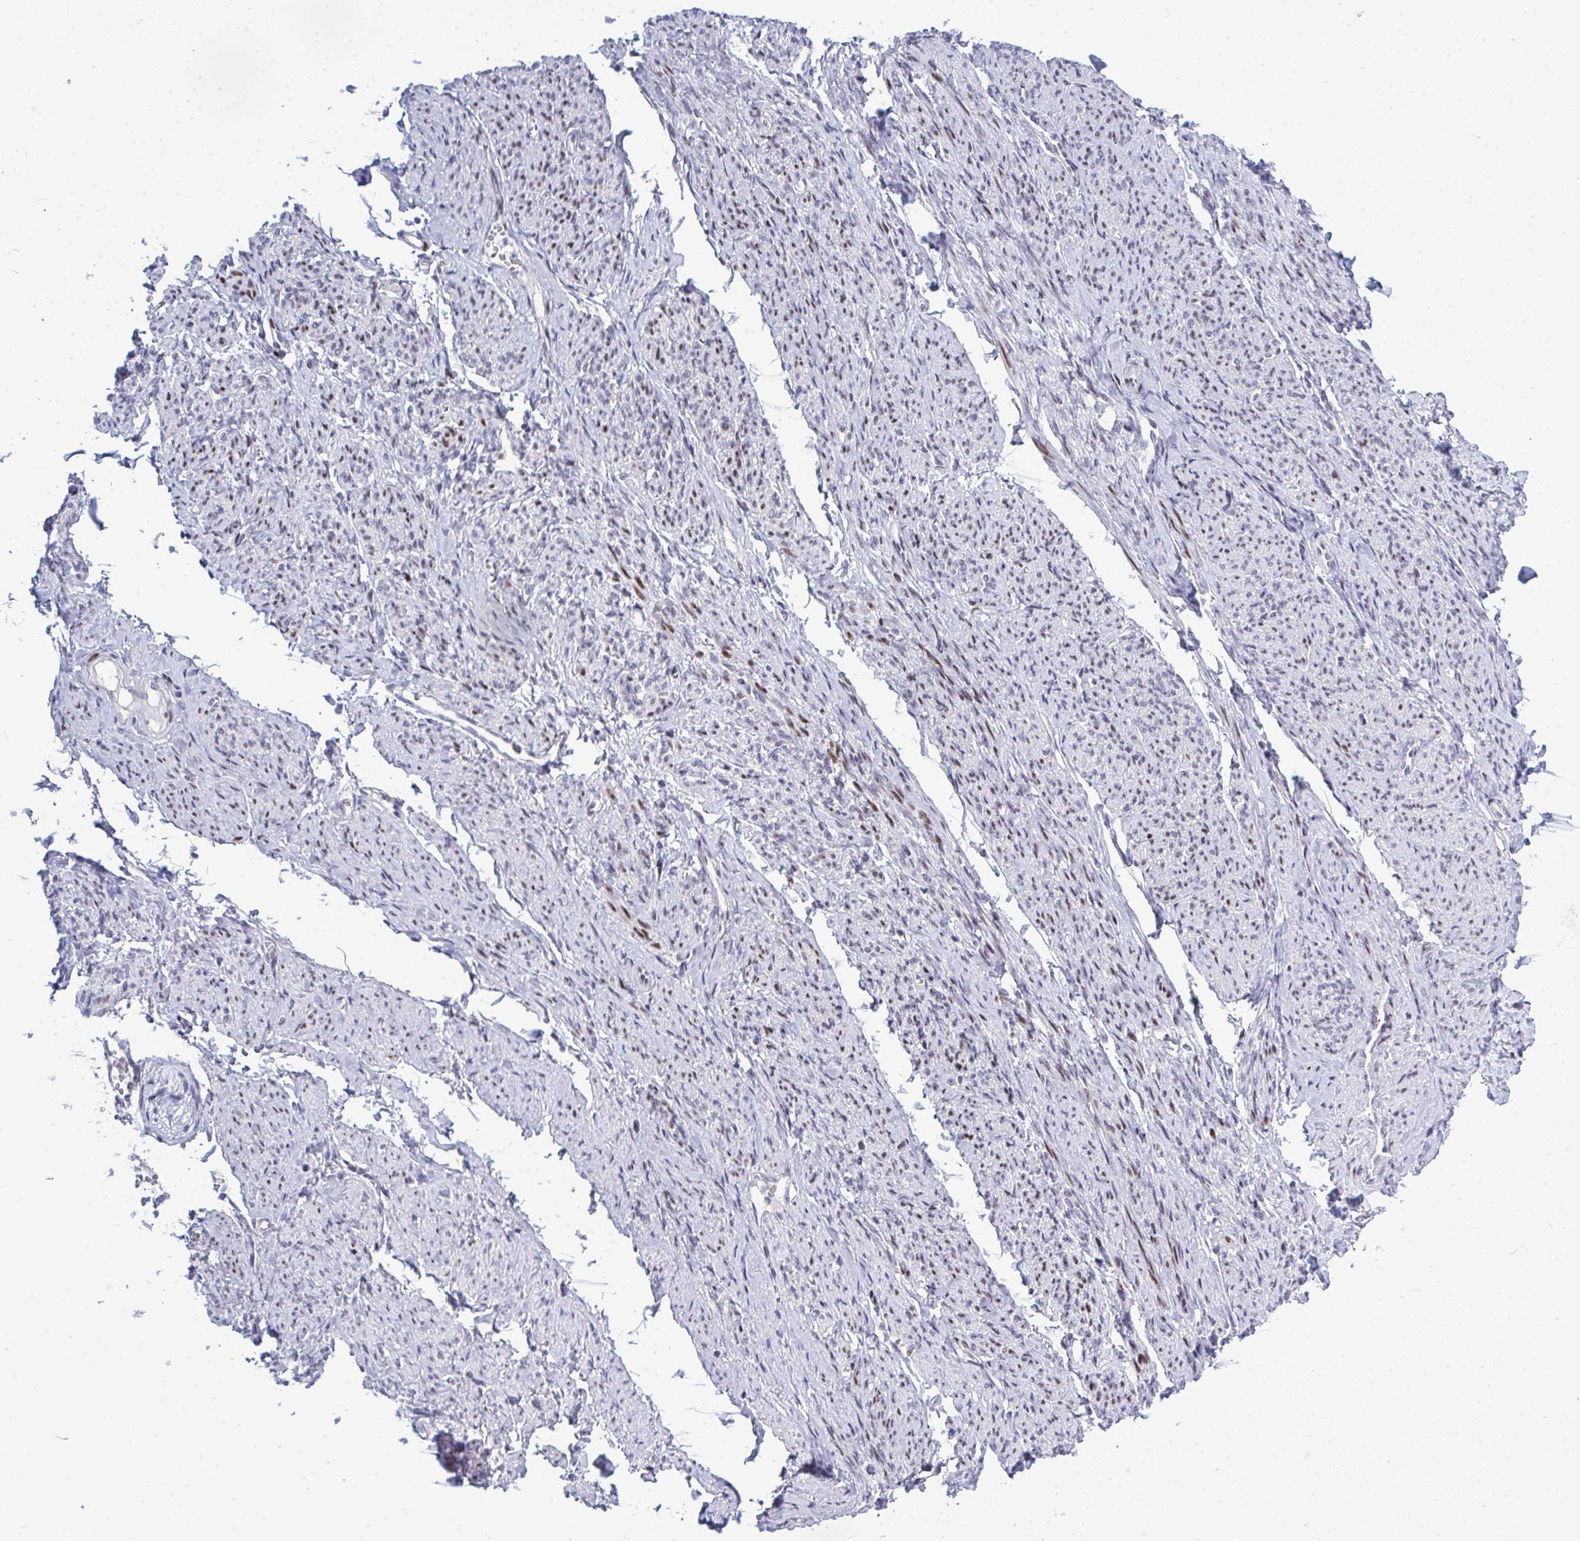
{"staining": {"intensity": "moderate", "quantity": "25%-75%", "location": "nuclear"}, "tissue": "smooth muscle", "cell_type": "Smooth muscle cells", "image_type": "normal", "snomed": [{"axis": "morphology", "description": "Normal tissue, NOS"}, {"axis": "topography", "description": "Smooth muscle"}], "caption": "Brown immunohistochemical staining in normal smooth muscle demonstrates moderate nuclear staining in approximately 25%-75% of smooth muscle cells. (IHC, brightfield microscopy, high magnification).", "gene": "TAB1", "patient": {"sex": "female", "age": 65}}